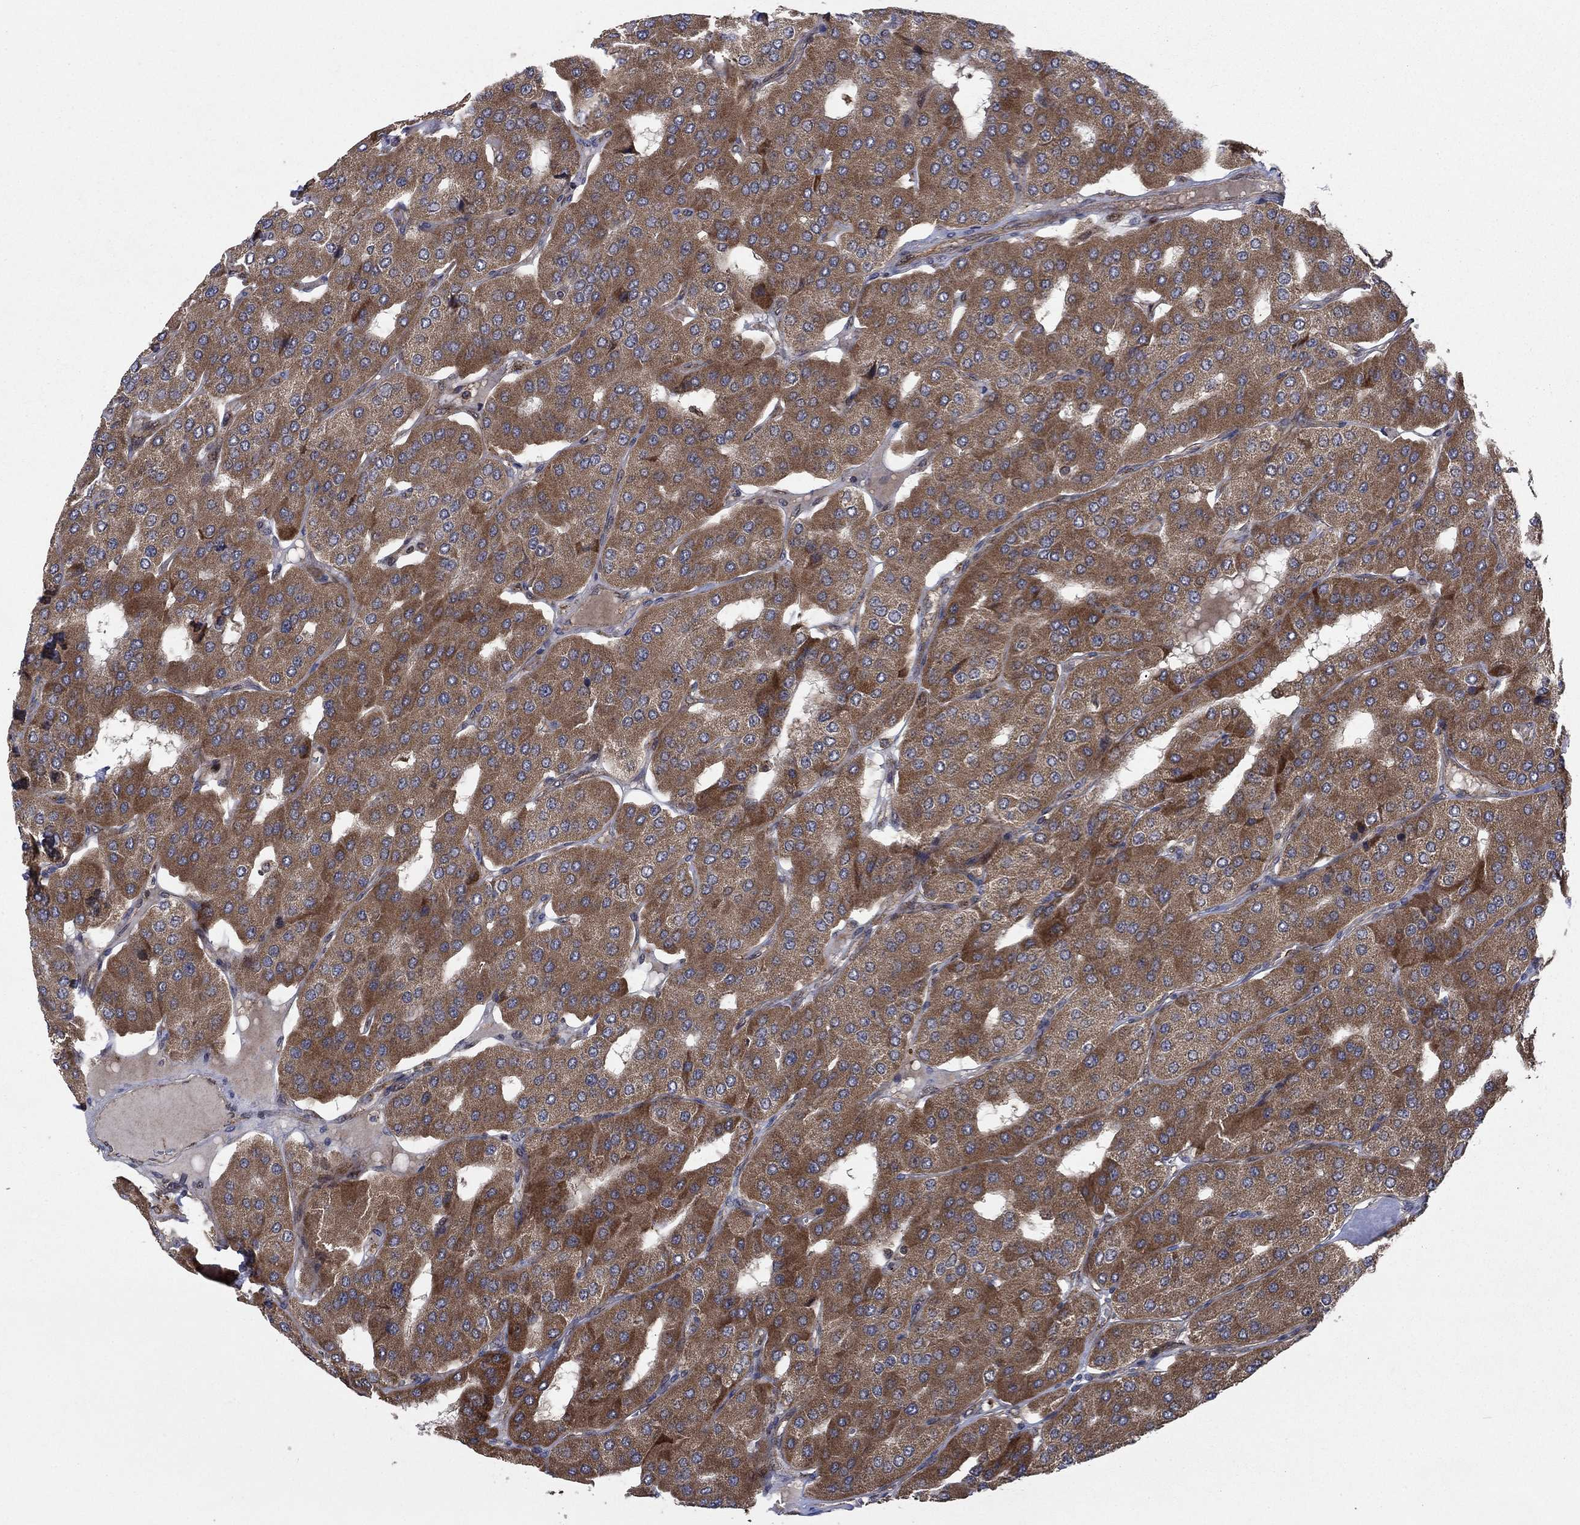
{"staining": {"intensity": "moderate", "quantity": ">75%", "location": "cytoplasmic/membranous"}, "tissue": "parathyroid gland", "cell_type": "Glandular cells", "image_type": "normal", "snomed": [{"axis": "morphology", "description": "Normal tissue, NOS"}, {"axis": "morphology", "description": "Adenoma, NOS"}, {"axis": "topography", "description": "Parathyroid gland"}], "caption": "Immunohistochemistry histopathology image of normal human parathyroid gland stained for a protein (brown), which demonstrates medium levels of moderate cytoplasmic/membranous expression in approximately >75% of glandular cells.", "gene": "IFI35", "patient": {"sex": "female", "age": 86}}